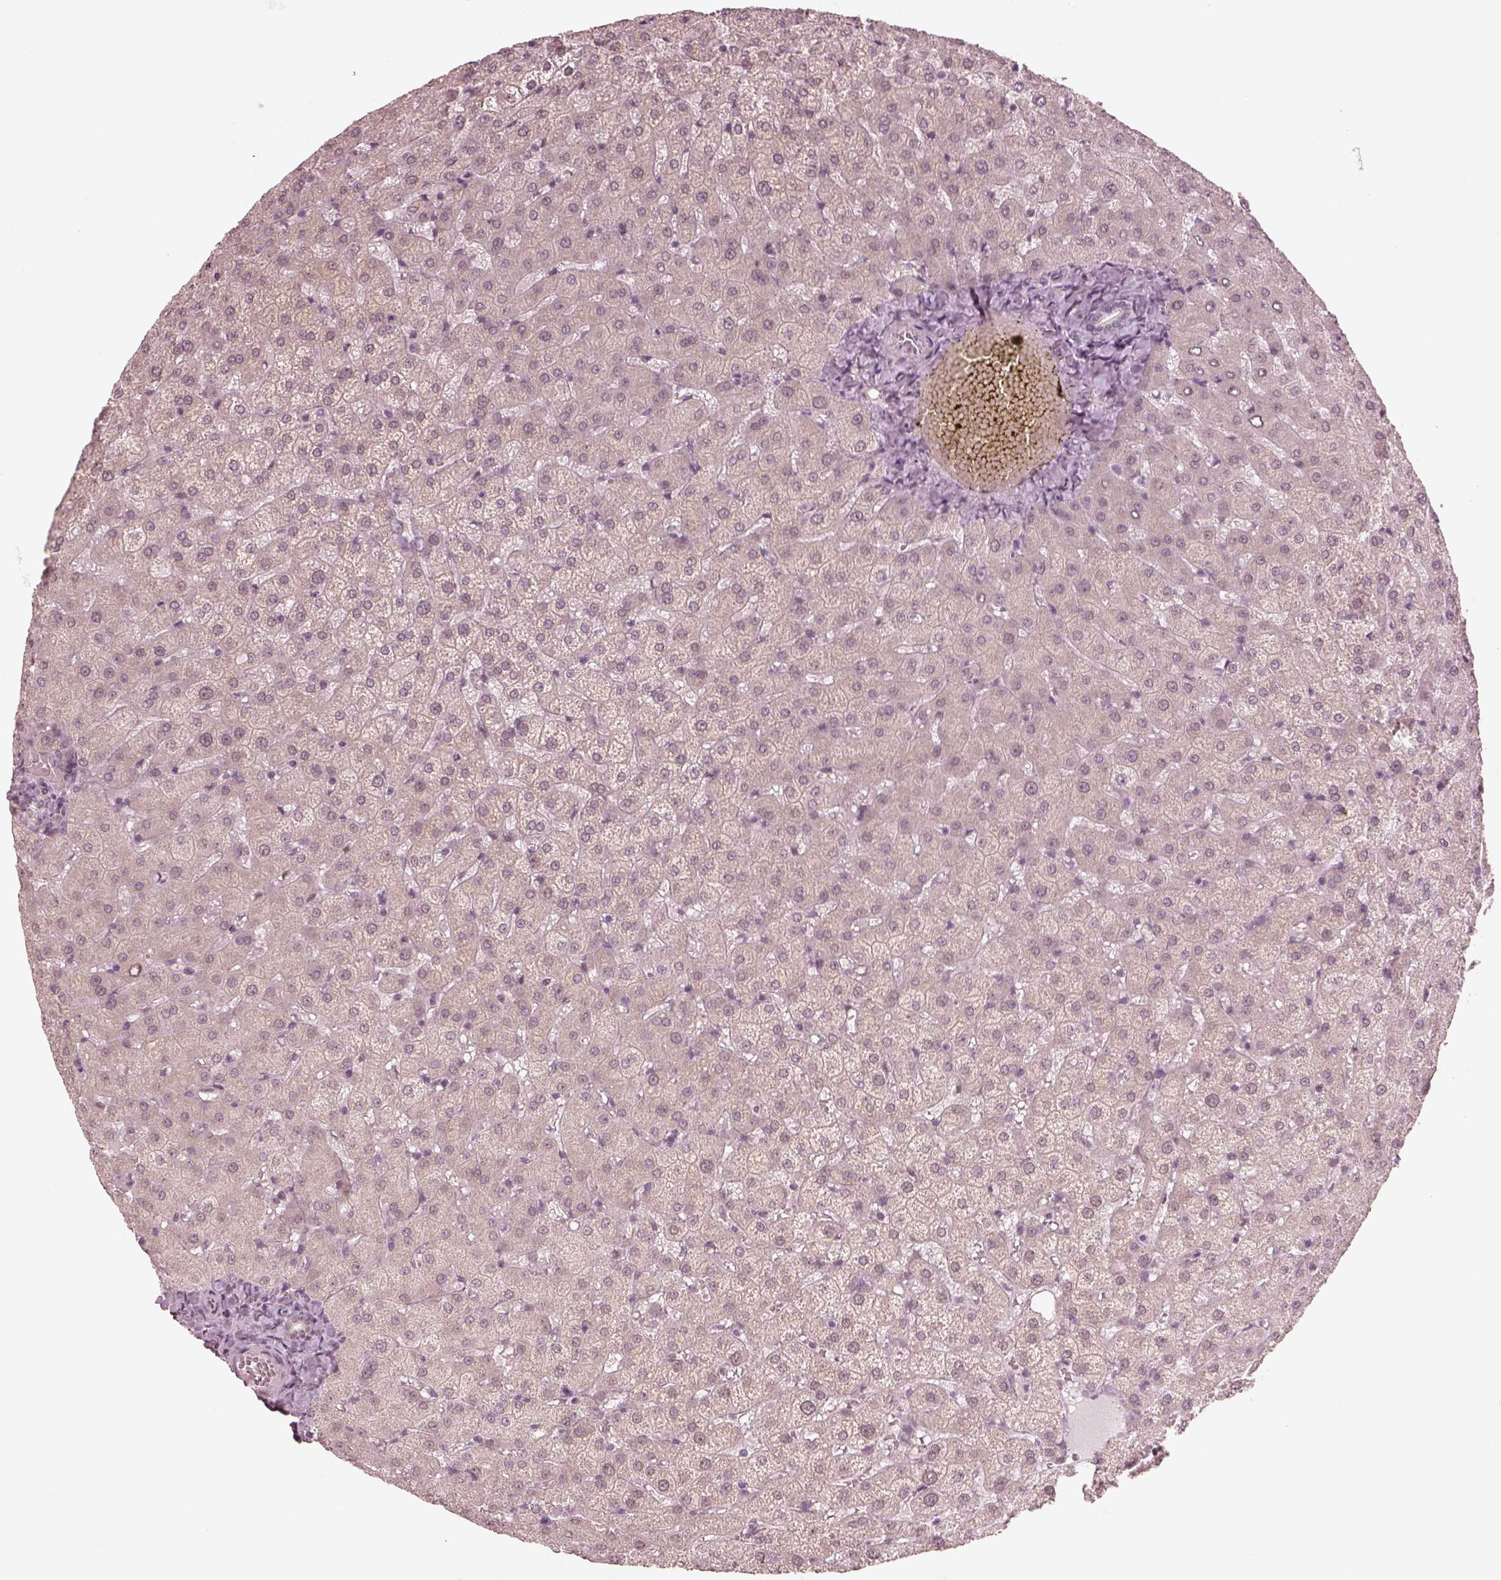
{"staining": {"intensity": "negative", "quantity": "none", "location": "none"}, "tissue": "liver", "cell_type": "Cholangiocytes", "image_type": "normal", "snomed": [{"axis": "morphology", "description": "Normal tissue, NOS"}, {"axis": "topography", "description": "Liver"}], "caption": "Immunohistochemistry micrograph of normal liver: human liver stained with DAB exhibits no significant protein staining in cholangiocytes.", "gene": "IQCB1", "patient": {"sex": "female", "age": 50}}